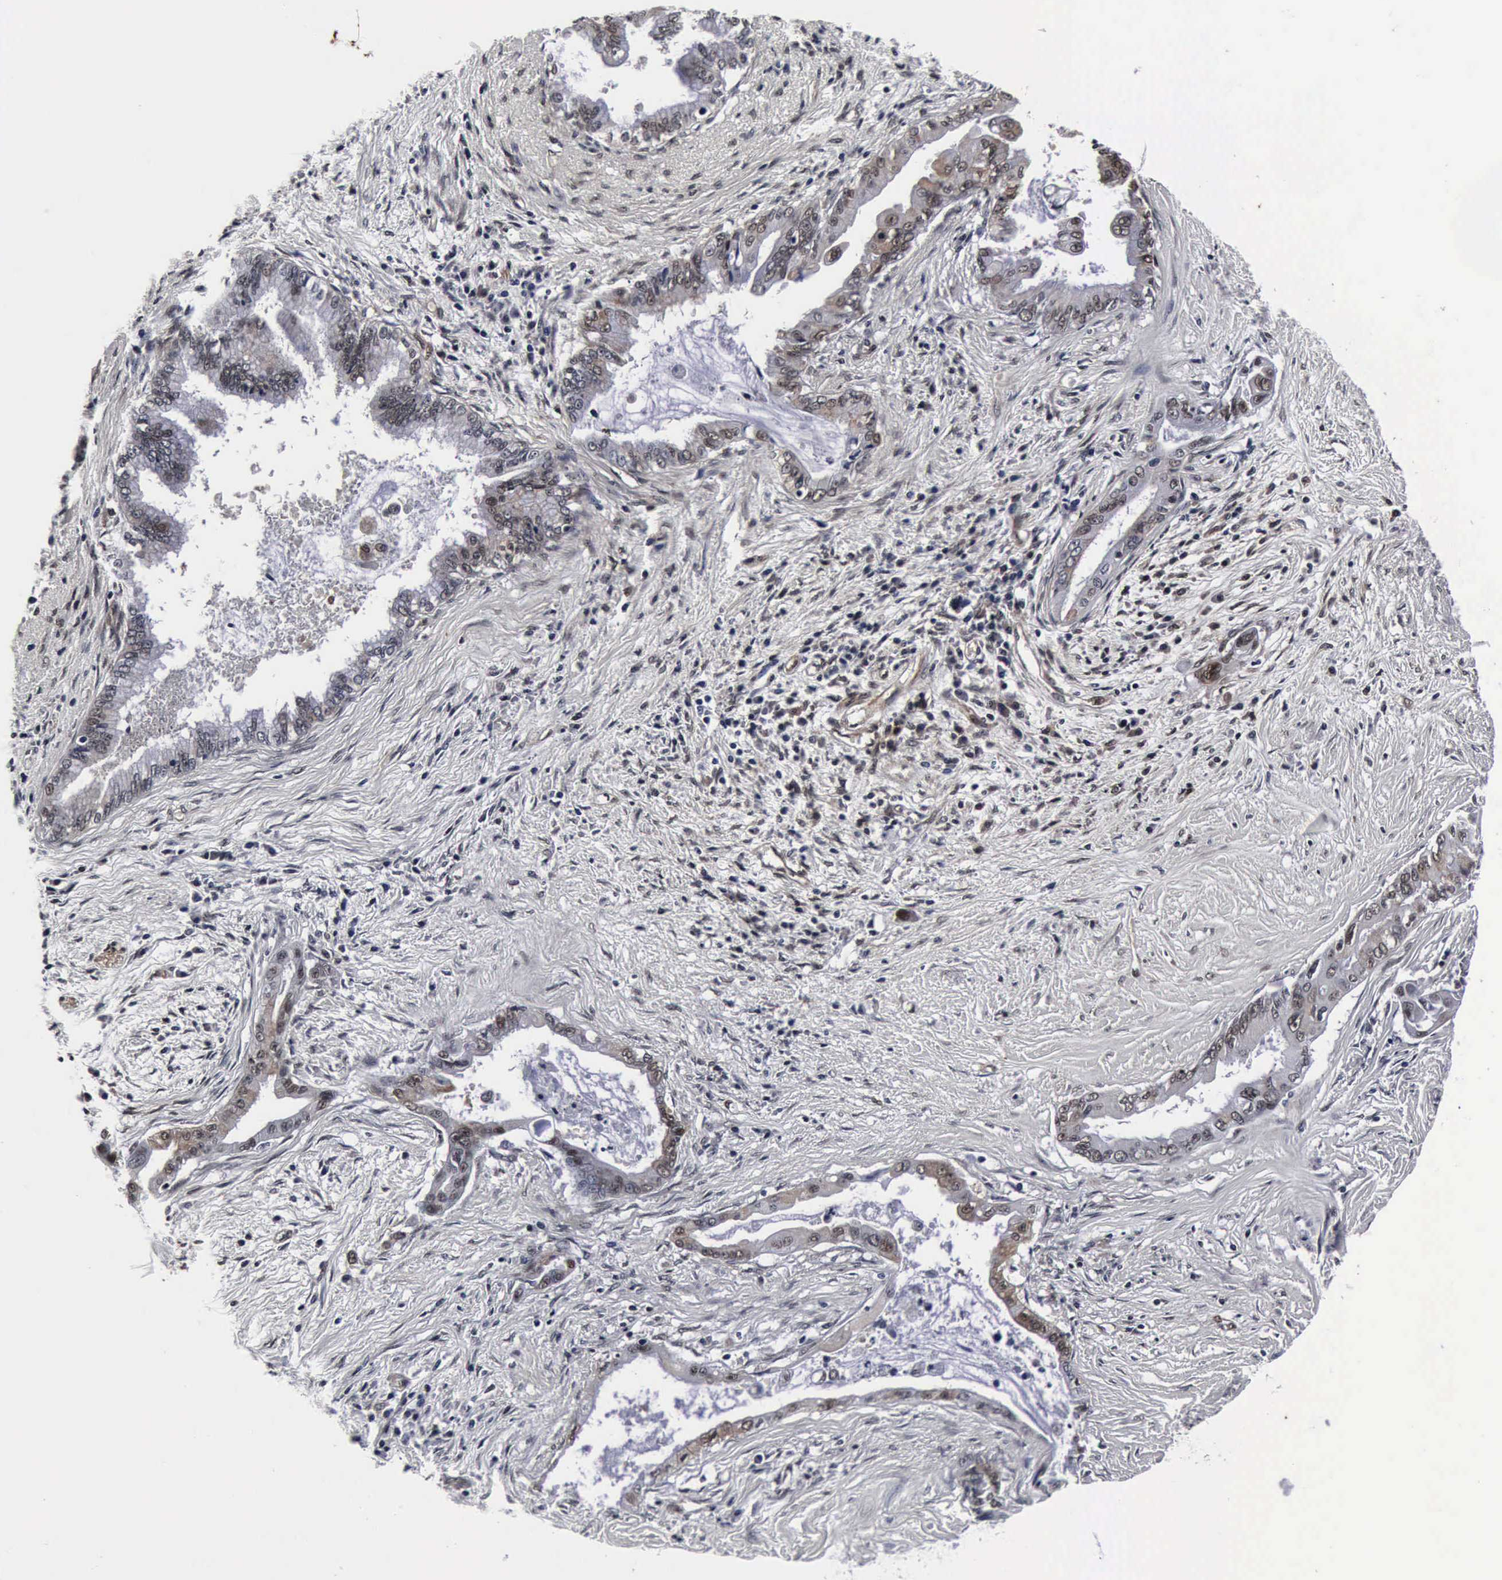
{"staining": {"intensity": "weak", "quantity": "25%-75%", "location": "nuclear"}, "tissue": "pancreatic cancer", "cell_type": "Tumor cells", "image_type": "cancer", "snomed": [{"axis": "morphology", "description": "Adenocarcinoma, NOS"}, {"axis": "topography", "description": "Pancreas"}], "caption": "Pancreatic adenocarcinoma was stained to show a protein in brown. There is low levels of weak nuclear staining in about 25%-75% of tumor cells. Nuclei are stained in blue.", "gene": "UBC", "patient": {"sex": "female", "age": 64}}